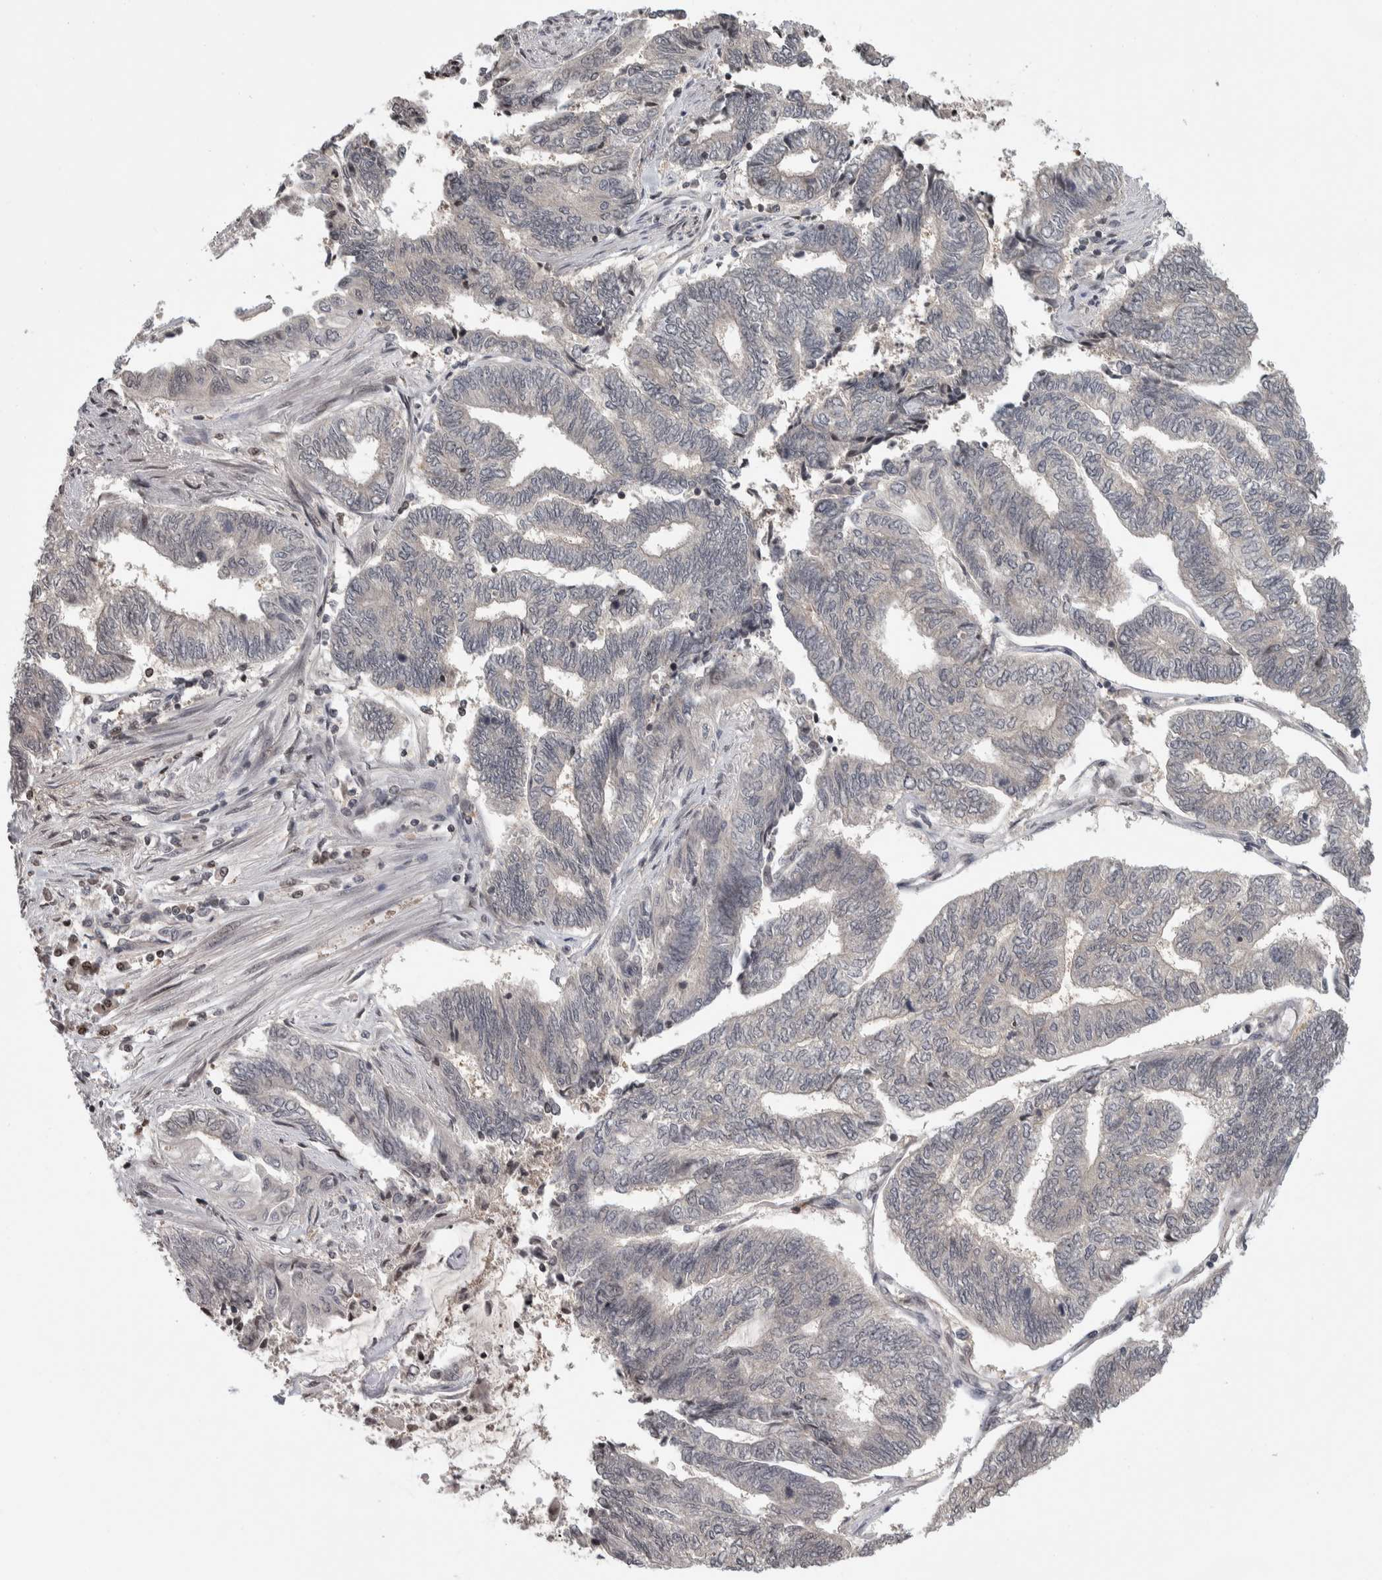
{"staining": {"intensity": "negative", "quantity": "none", "location": "none"}, "tissue": "endometrial cancer", "cell_type": "Tumor cells", "image_type": "cancer", "snomed": [{"axis": "morphology", "description": "Adenocarcinoma, NOS"}, {"axis": "topography", "description": "Uterus"}, {"axis": "topography", "description": "Endometrium"}], "caption": "This is an immunohistochemistry photomicrograph of endometrial adenocarcinoma. There is no staining in tumor cells.", "gene": "ZSCAN21", "patient": {"sex": "female", "age": 70}}